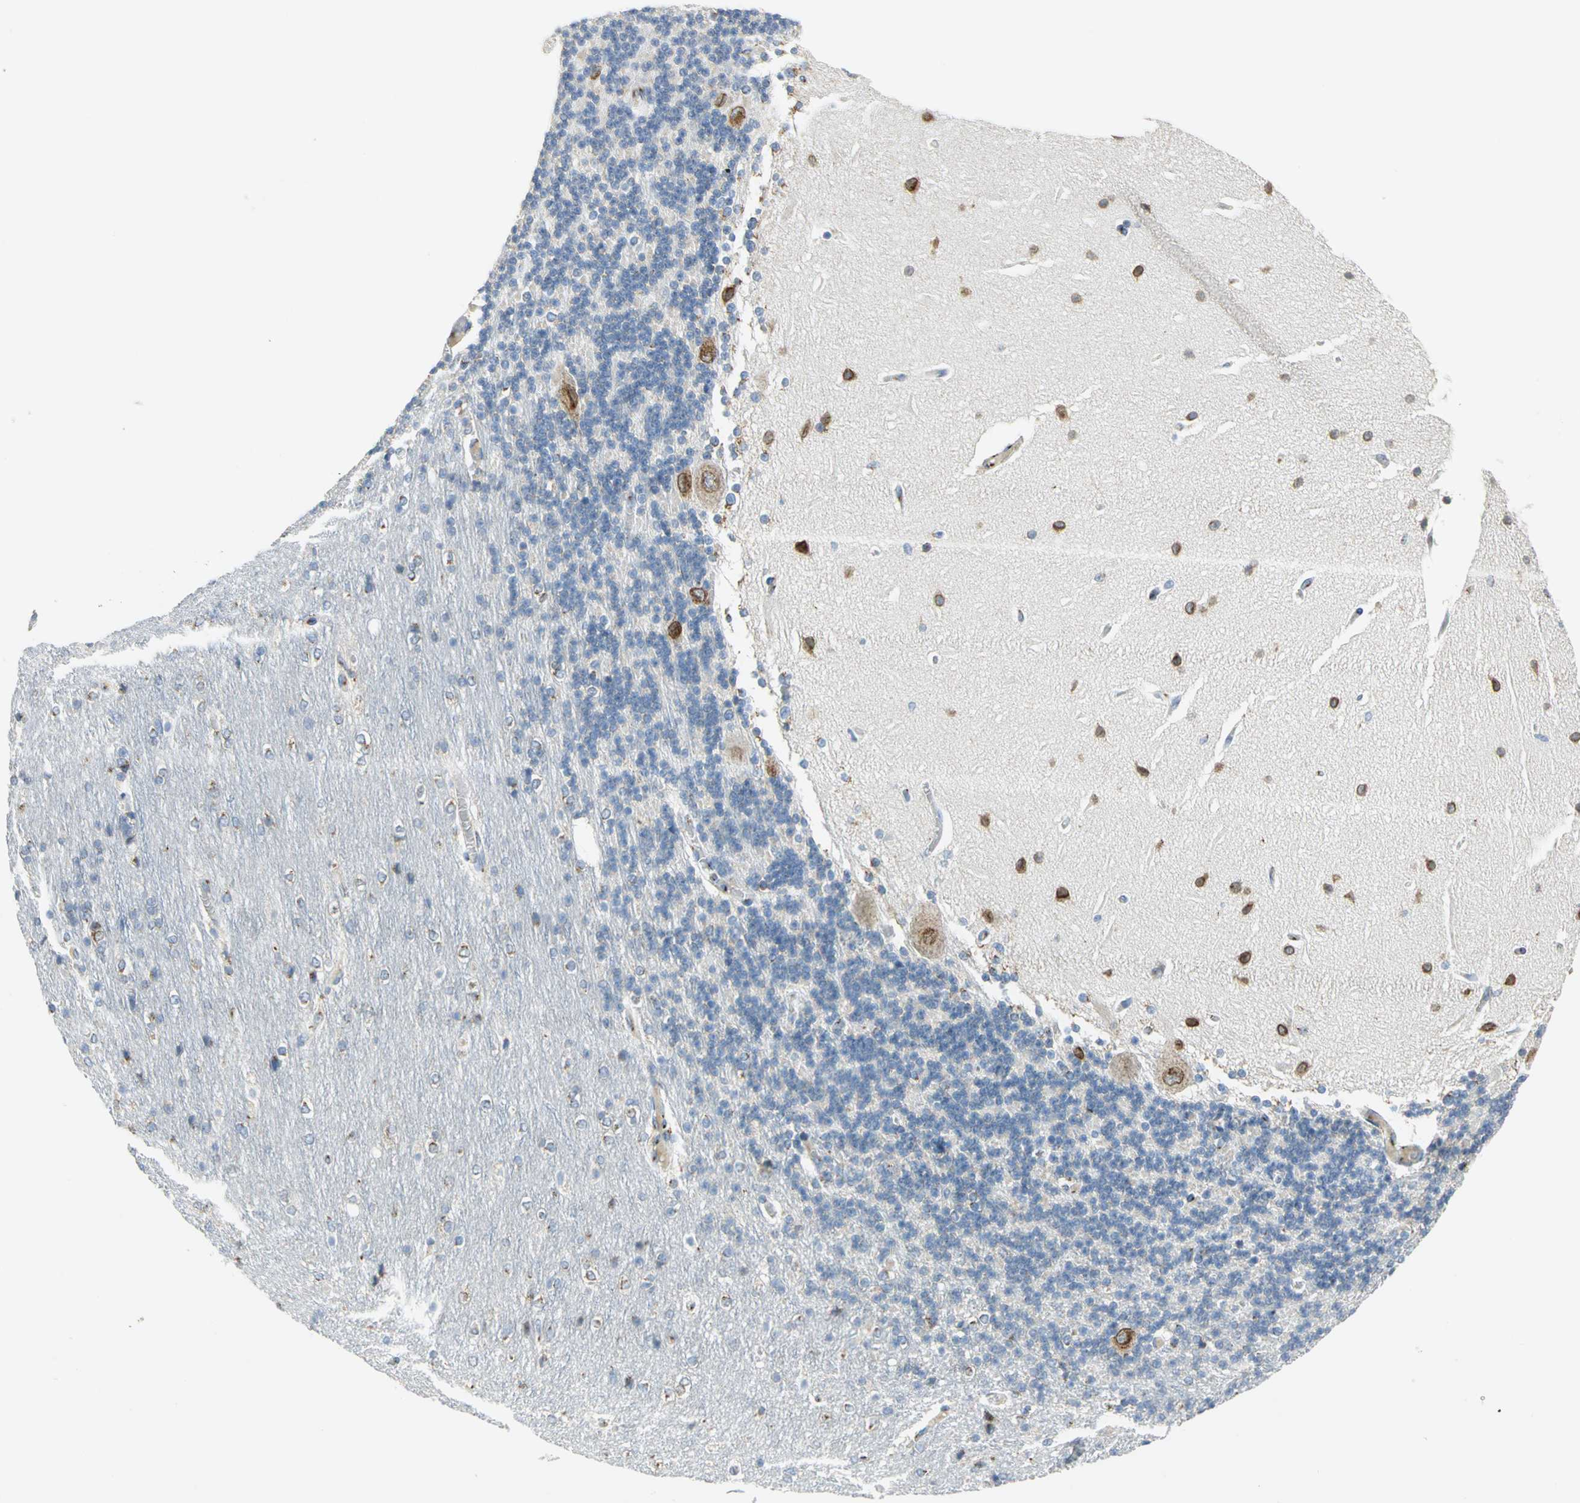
{"staining": {"intensity": "moderate", "quantity": "<25%", "location": "cytoplasmic/membranous"}, "tissue": "cerebellum", "cell_type": "Cells in granular layer", "image_type": "normal", "snomed": [{"axis": "morphology", "description": "Normal tissue, NOS"}, {"axis": "topography", "description": "Cerebellum"}], "caption": "IHC of unremarkable cerebellum shows low levels of moderate cytoplasmic/membranous expression in about <25% of cells in granular layer. (Stains: DAB in brown, nuclei in blue, Microscopy: brightfield microscopy at high magnification).", "gene": "GPR3", "patient": {"sex": "female", "age": 54}}